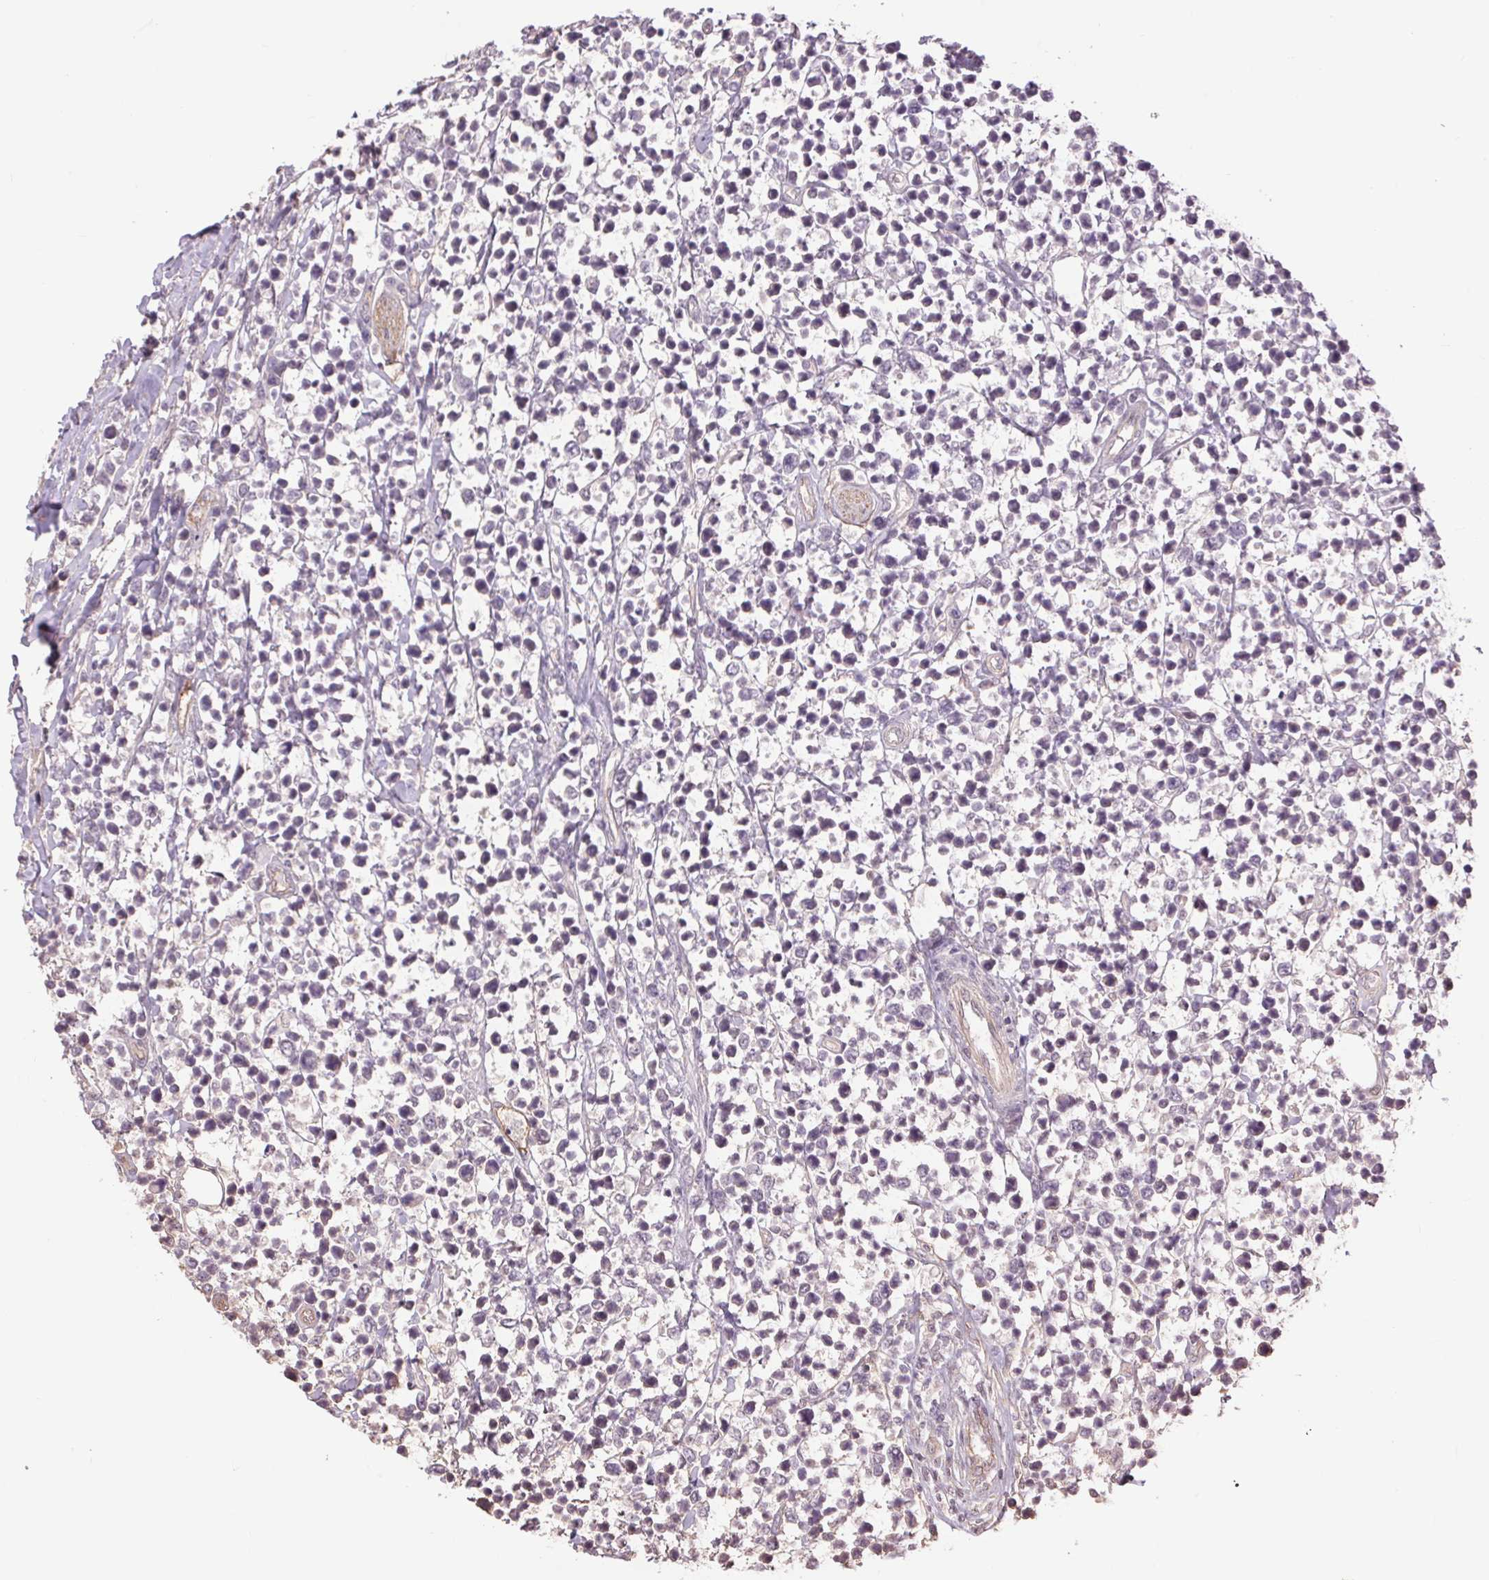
{"staining": {"intensity": "negative", "quantity": "none", "location": "none"}, "tissue": "lymphoma", "cell_type": "Tumor cells", "image_type": "cancer", "snomed": [{"axis": "morphology", "description": "Malignant lymphoma, non-Hodgkin's type, High grade"}, {"axis": "topography", "description": "Soft tissue"}], "caption": "This is an IHC micrograph of human lymphoma. There is no staining in tumor cells.", "gene": "PALM", "patient": {"sex": "female", "age": 56}}